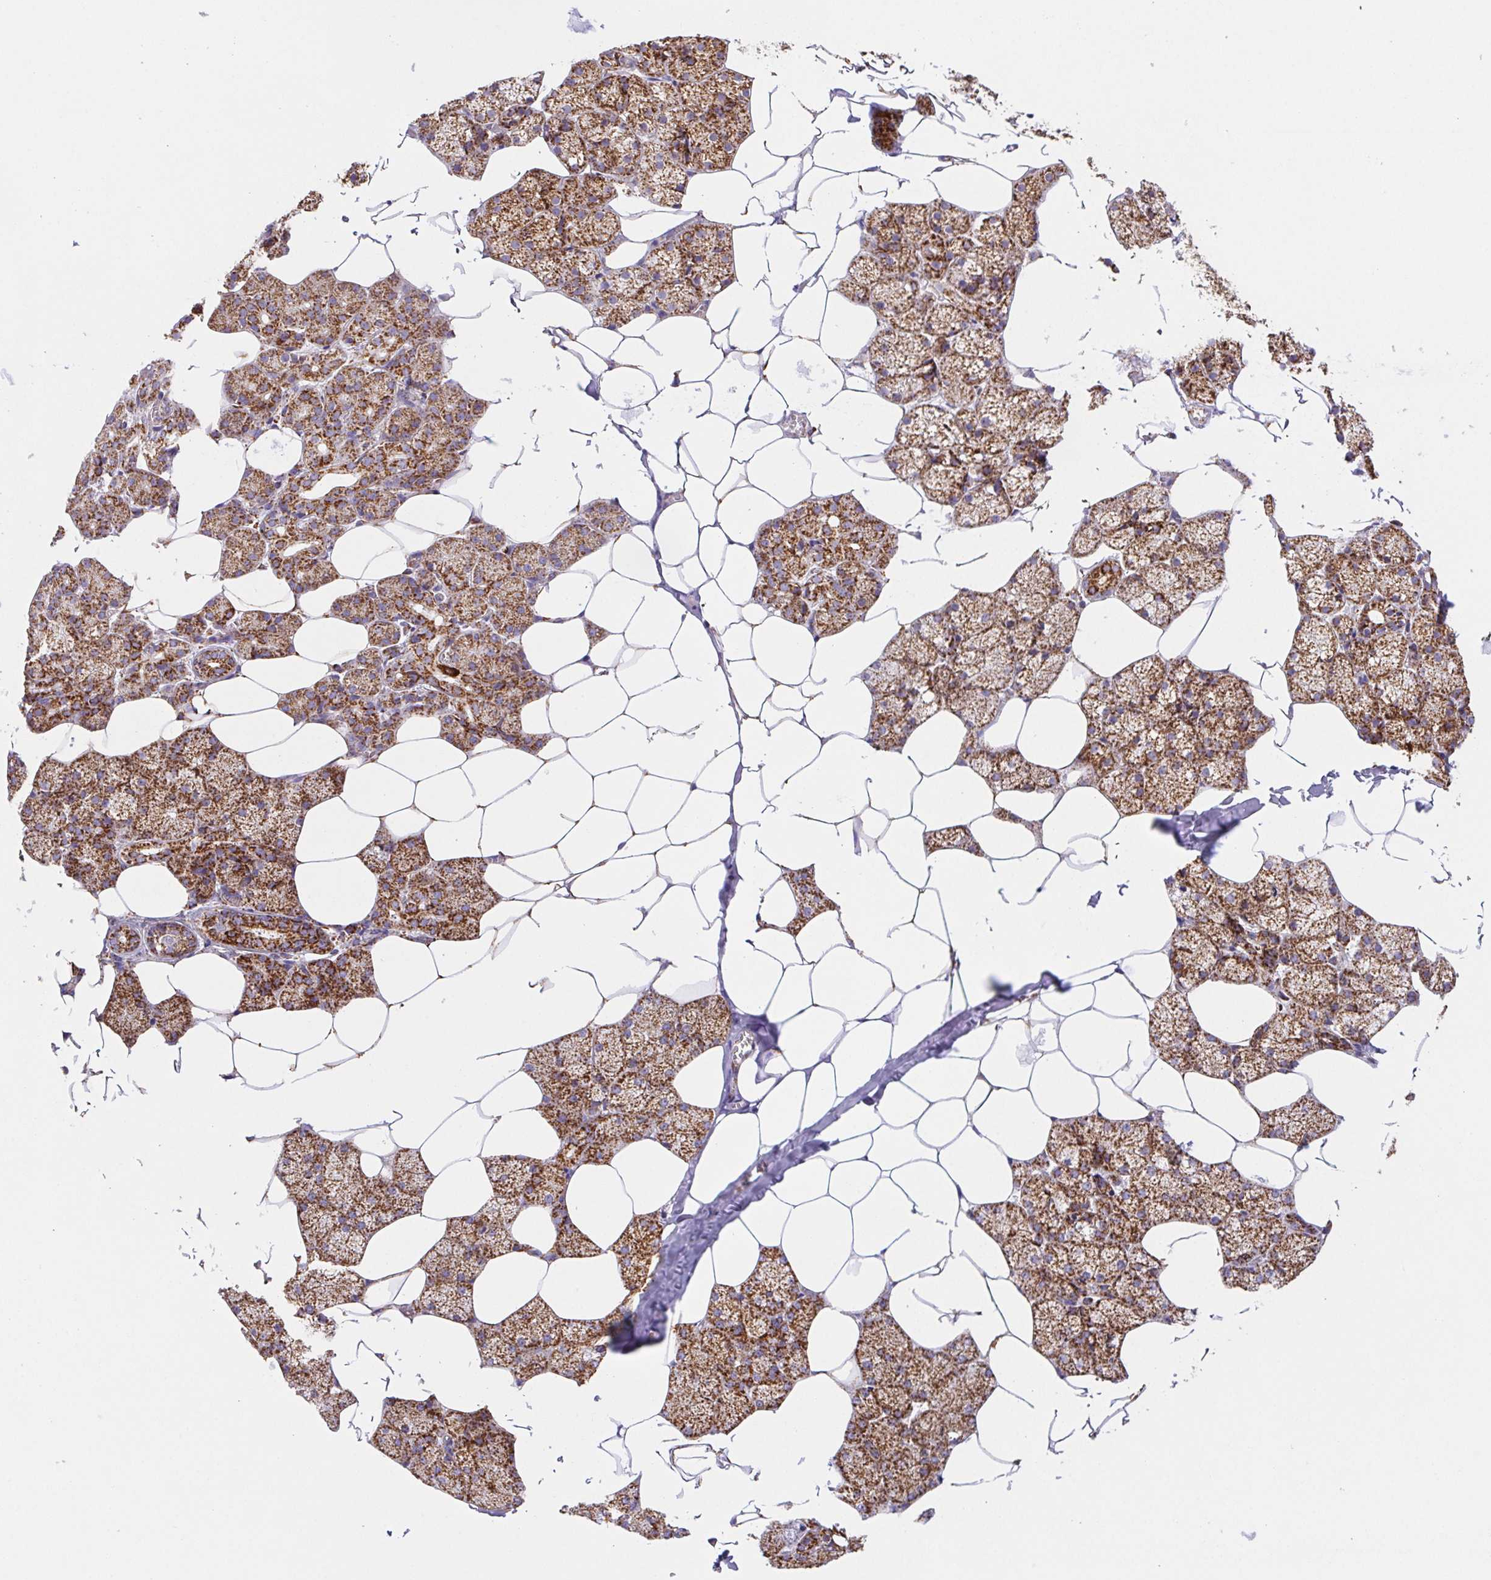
{"staining": {"intensity": "strong", "quantity": ">75%", "location": "cytoplasmic/membranous"}, "tissue": "salivary gland", "cell_type": "Glandular cells", "image_type": "normal", "snomed": [{"axis": "morphology", "description": "Normal tissue, NOS"}, {"axis": "topography", "description": "Salivary gland"}], "caption": "Benign salivary gland was stained to show a protein in brown. There is high levels of strong cytoplasmic/membranous expression in approximately >75% of glandular cells. The protein of interest is shown in brown color, while the nuclei are stained blue.", "gene": "NIPSNAP2", "patient": {"sex": "female", "age": 43}}